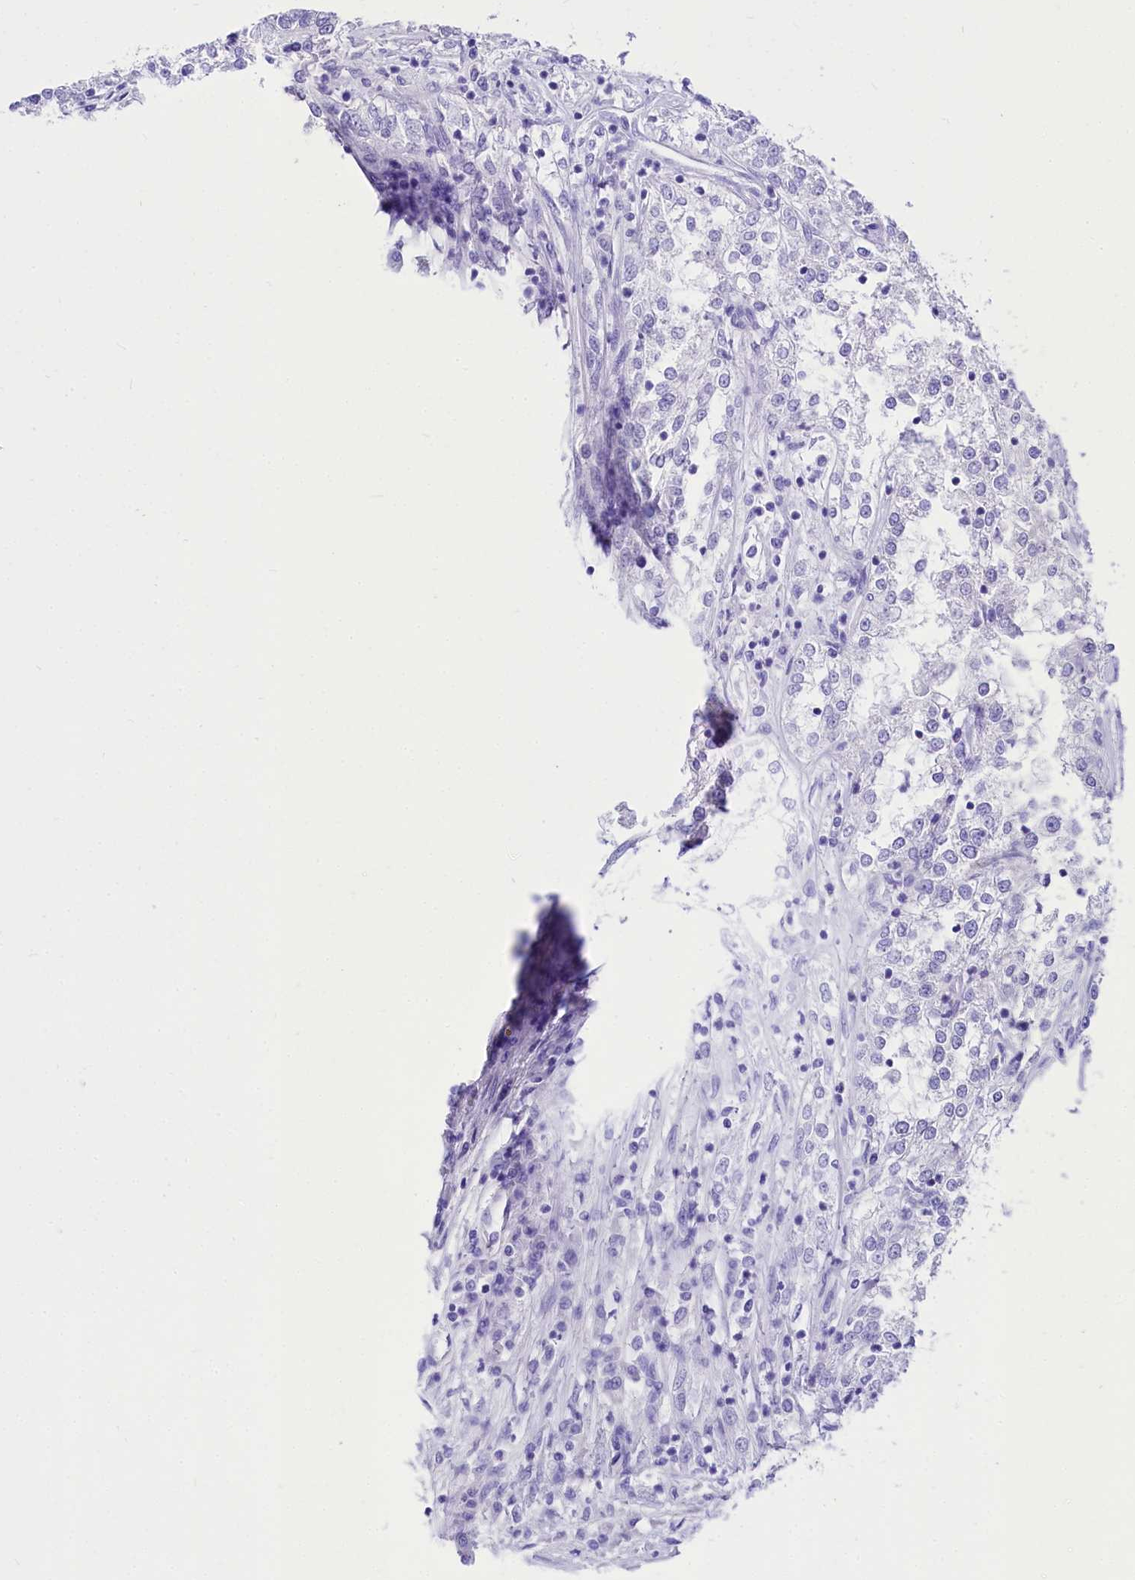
{"staining": {"intensity": "negative", "quantity": "none", "location": "none"}, "tissue": "renal cancer", "cell_type": "Tumor cells", "image_type": "cancer", "snomed": [{"axis": "morphology", "description": "Adenocarcinoma, NOS"}, {"axis": "topography", "description": "Kidney"}], "caption": "This is an IHC micrograph of human adenocarcinoma (renal). There is no expression in tumor cells.", "gene": "TTC36", "patient": {"sex": "female", "age": 52}}